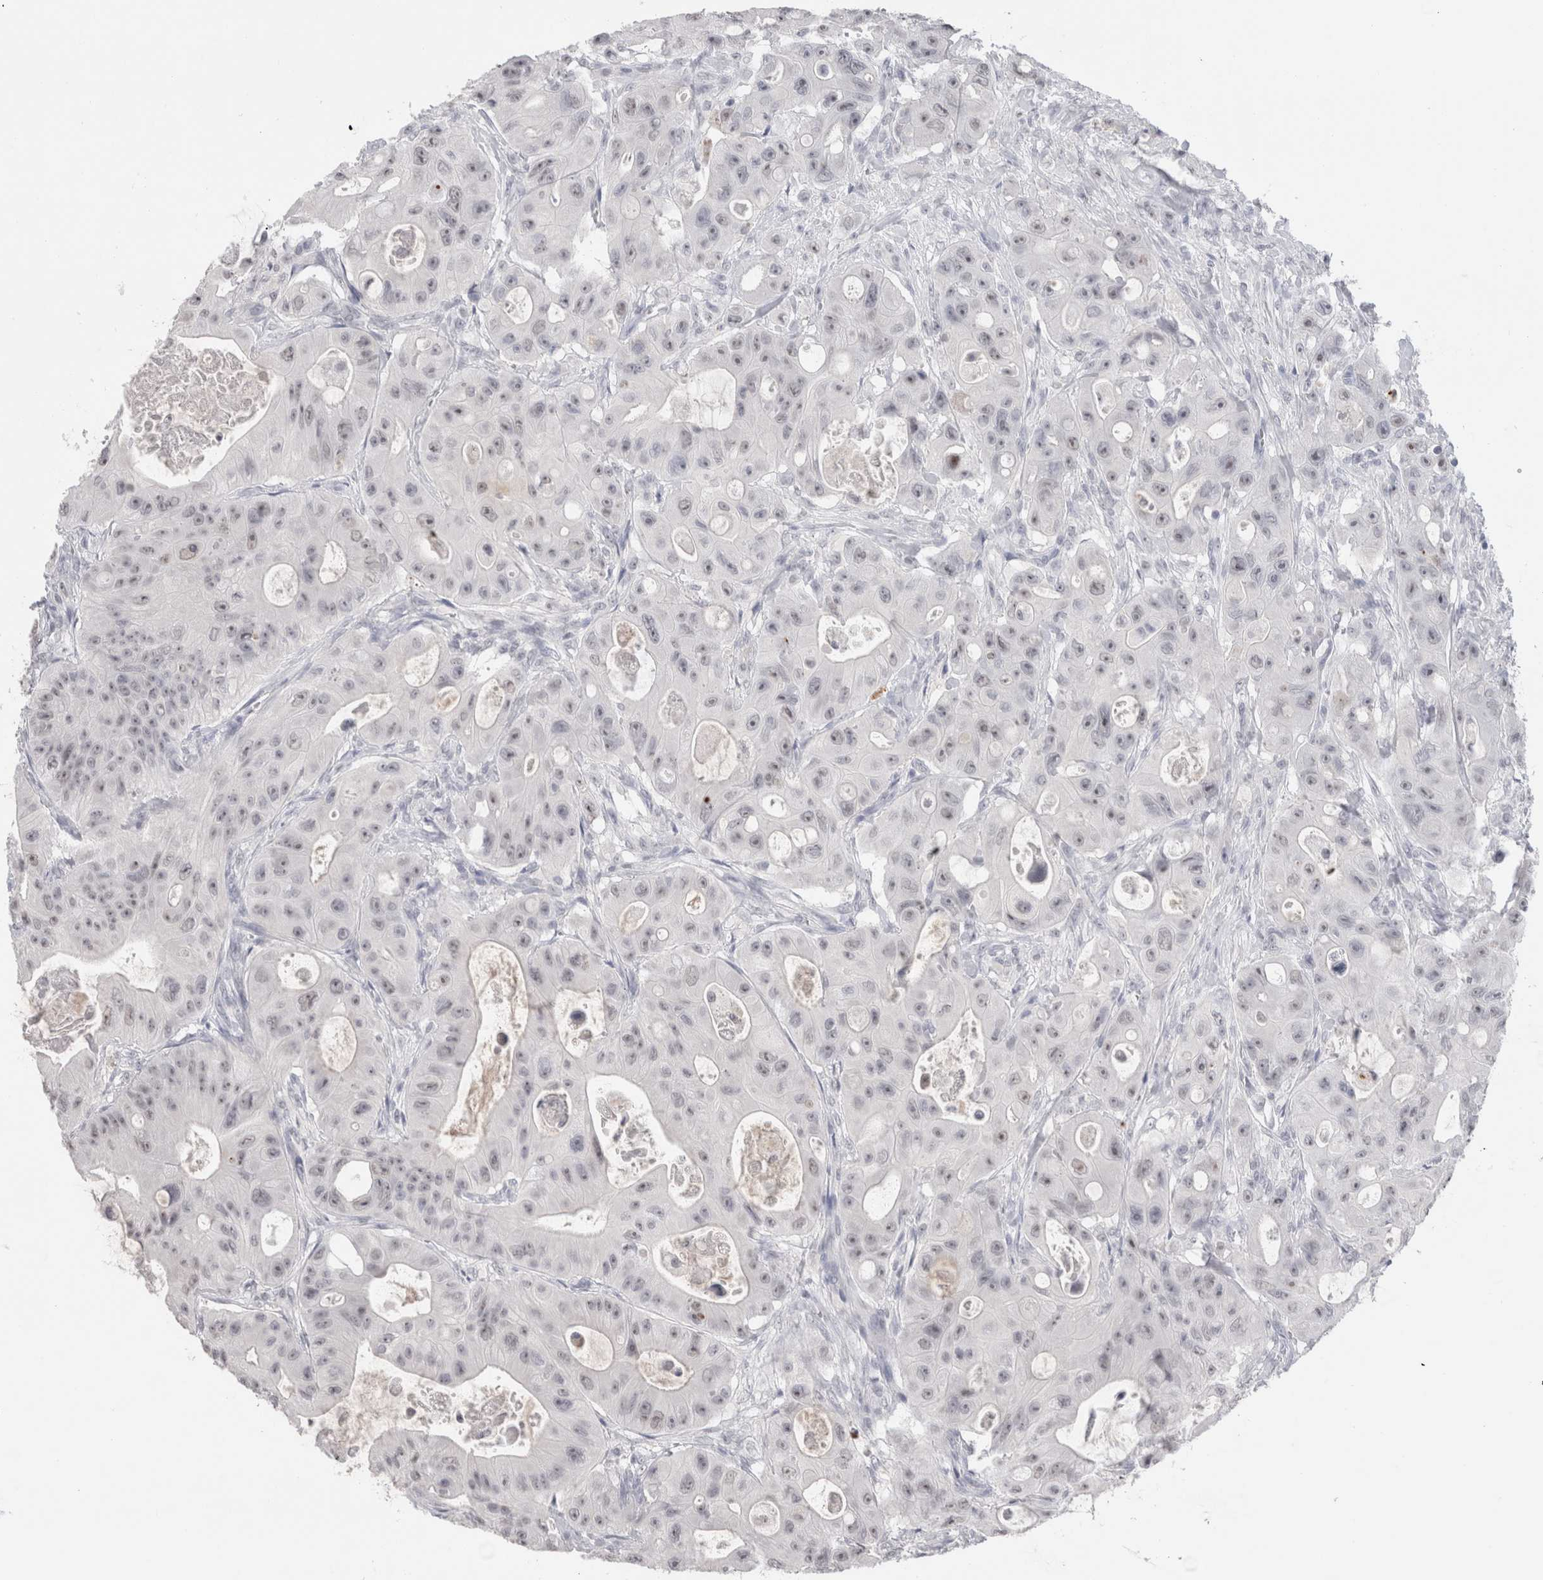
{"staining": {"intensity": "negative", "quantity": "none", "location": "none"}, "tissue": "colorectal cancer", "cell_type": "Tumor cells", "image_type": "cancer", "snomed": [{"axis": "morphology", "description": "Adenocarcinoma, NOS"}, {"axis": "topography", "description": "Colon"}], "caption": "This is an immunohistochemistry micrograph of colorectal cancer (adenocarcinoma). There is no staining in tumor cells.", "gene": "CADM3", "patient": {"sex": "female", "age": 46}}